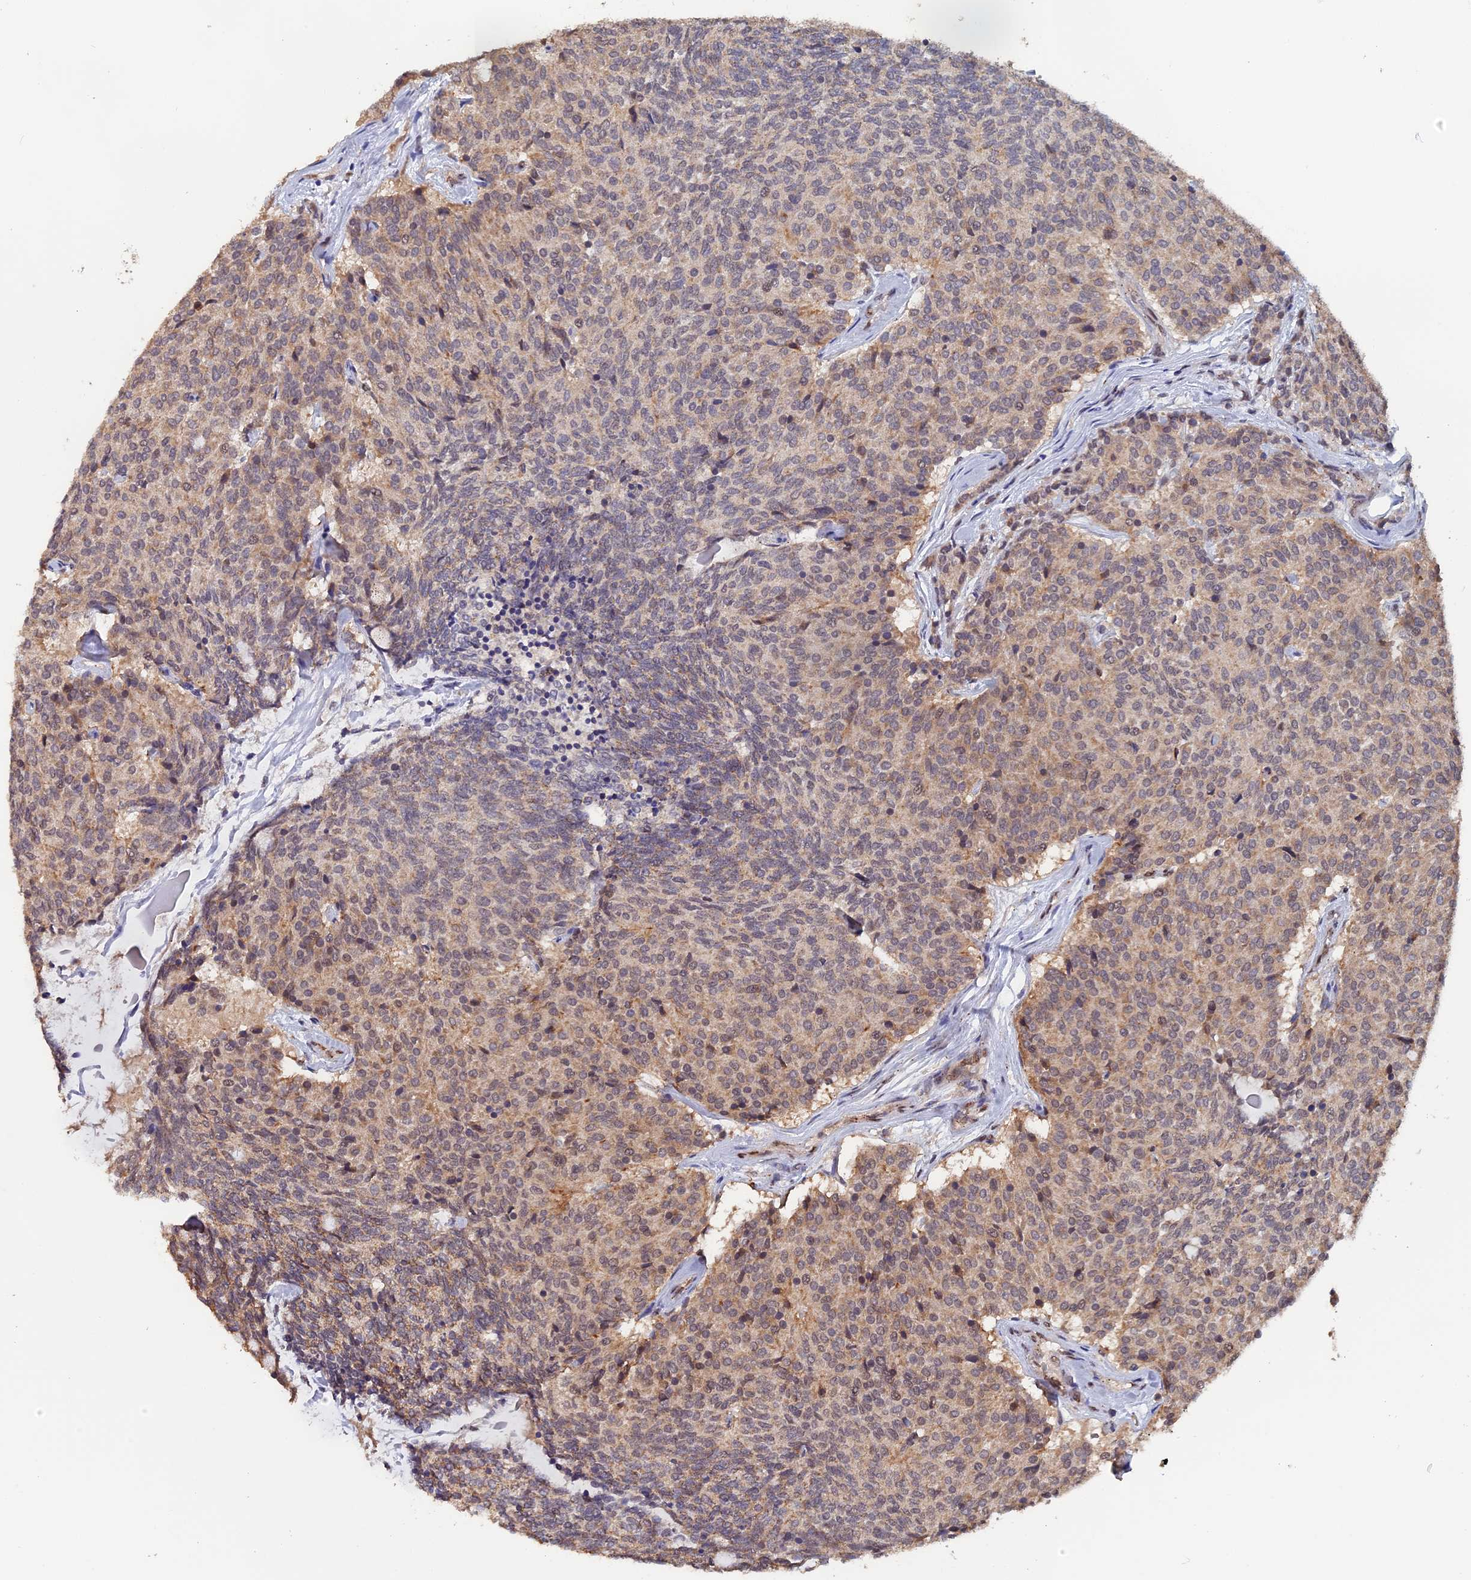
{"staining": {"intensity": "weak", "quantity": ">75%", "location": "cytoplasmic/membranous"}, "tissue": "carcinoid", "cell_type": "Tumor cells", "image_type": "cancer", "snomed": [{"axis": "morphology", "description": "Carcinoid, malignant, NOS"}, {"axis": "topography", "description": "Pancreas"}], "caption": "Human carcinoid (malignant) stained with a brown dye demonstrates weak cytoplasmic/membranous positive expression in about >75% of tumor cells.", "gene": "PIGQ", "patient": {"sex": "female", "age": 54}}